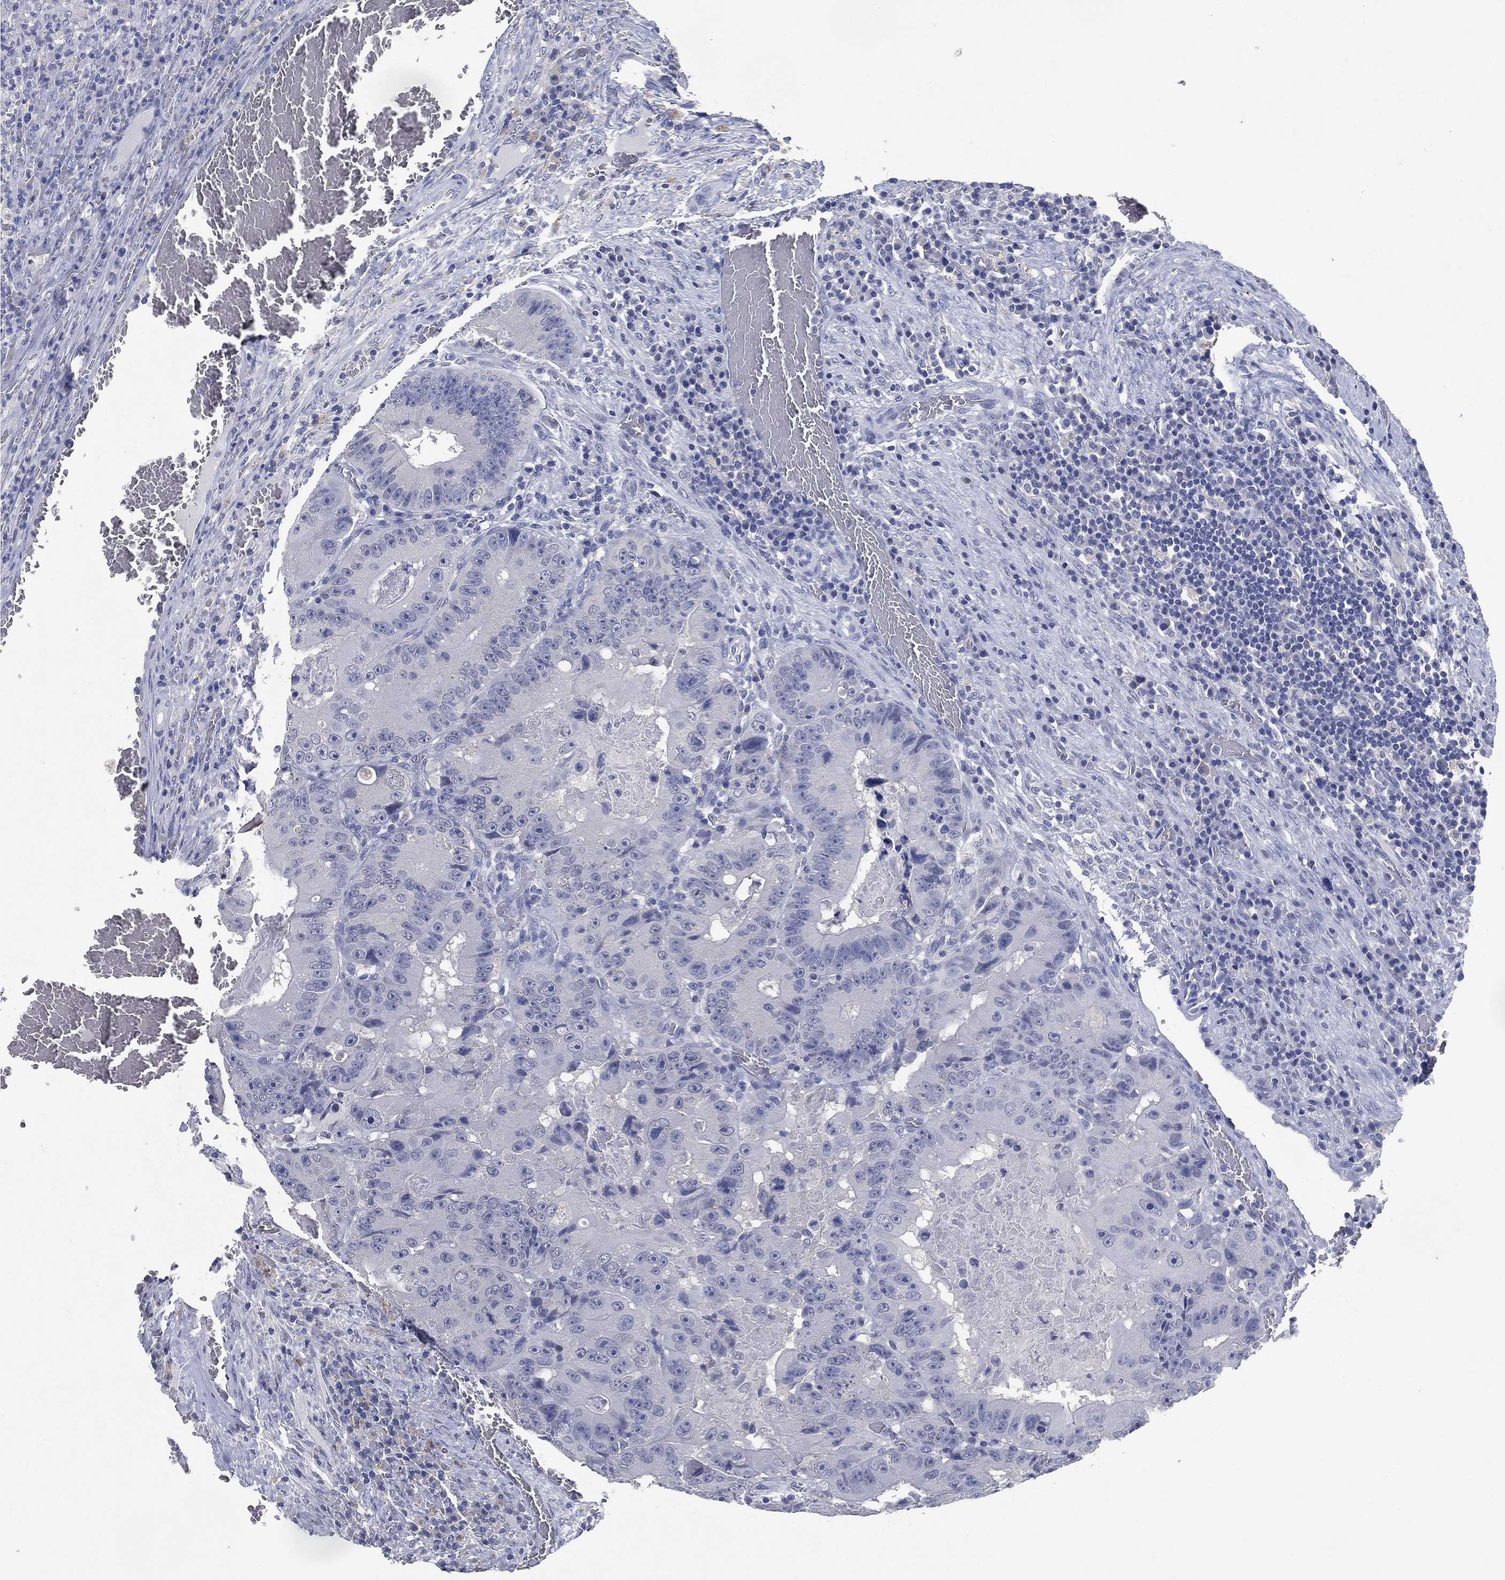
{"staining": {"intensity": "negative", "quantity": "none", "location": "none"}, "tissue": "colorectal cancer", "cell_type": "Tumor cells", "image_type": "cancer", "snomed": [{"axis": "morphology", "description": "Adenocarcinoma, NOS"}, {"axis": "topography", "description": "Colon"}], "caption": "DAB (3,3'-diaminobenzidine) immunohistochemical staining of colorectal cancer exhibits no significant staining in tumor cells.", "gene": "FSCN2", "patient": {"sex": "female", "age": 86}}